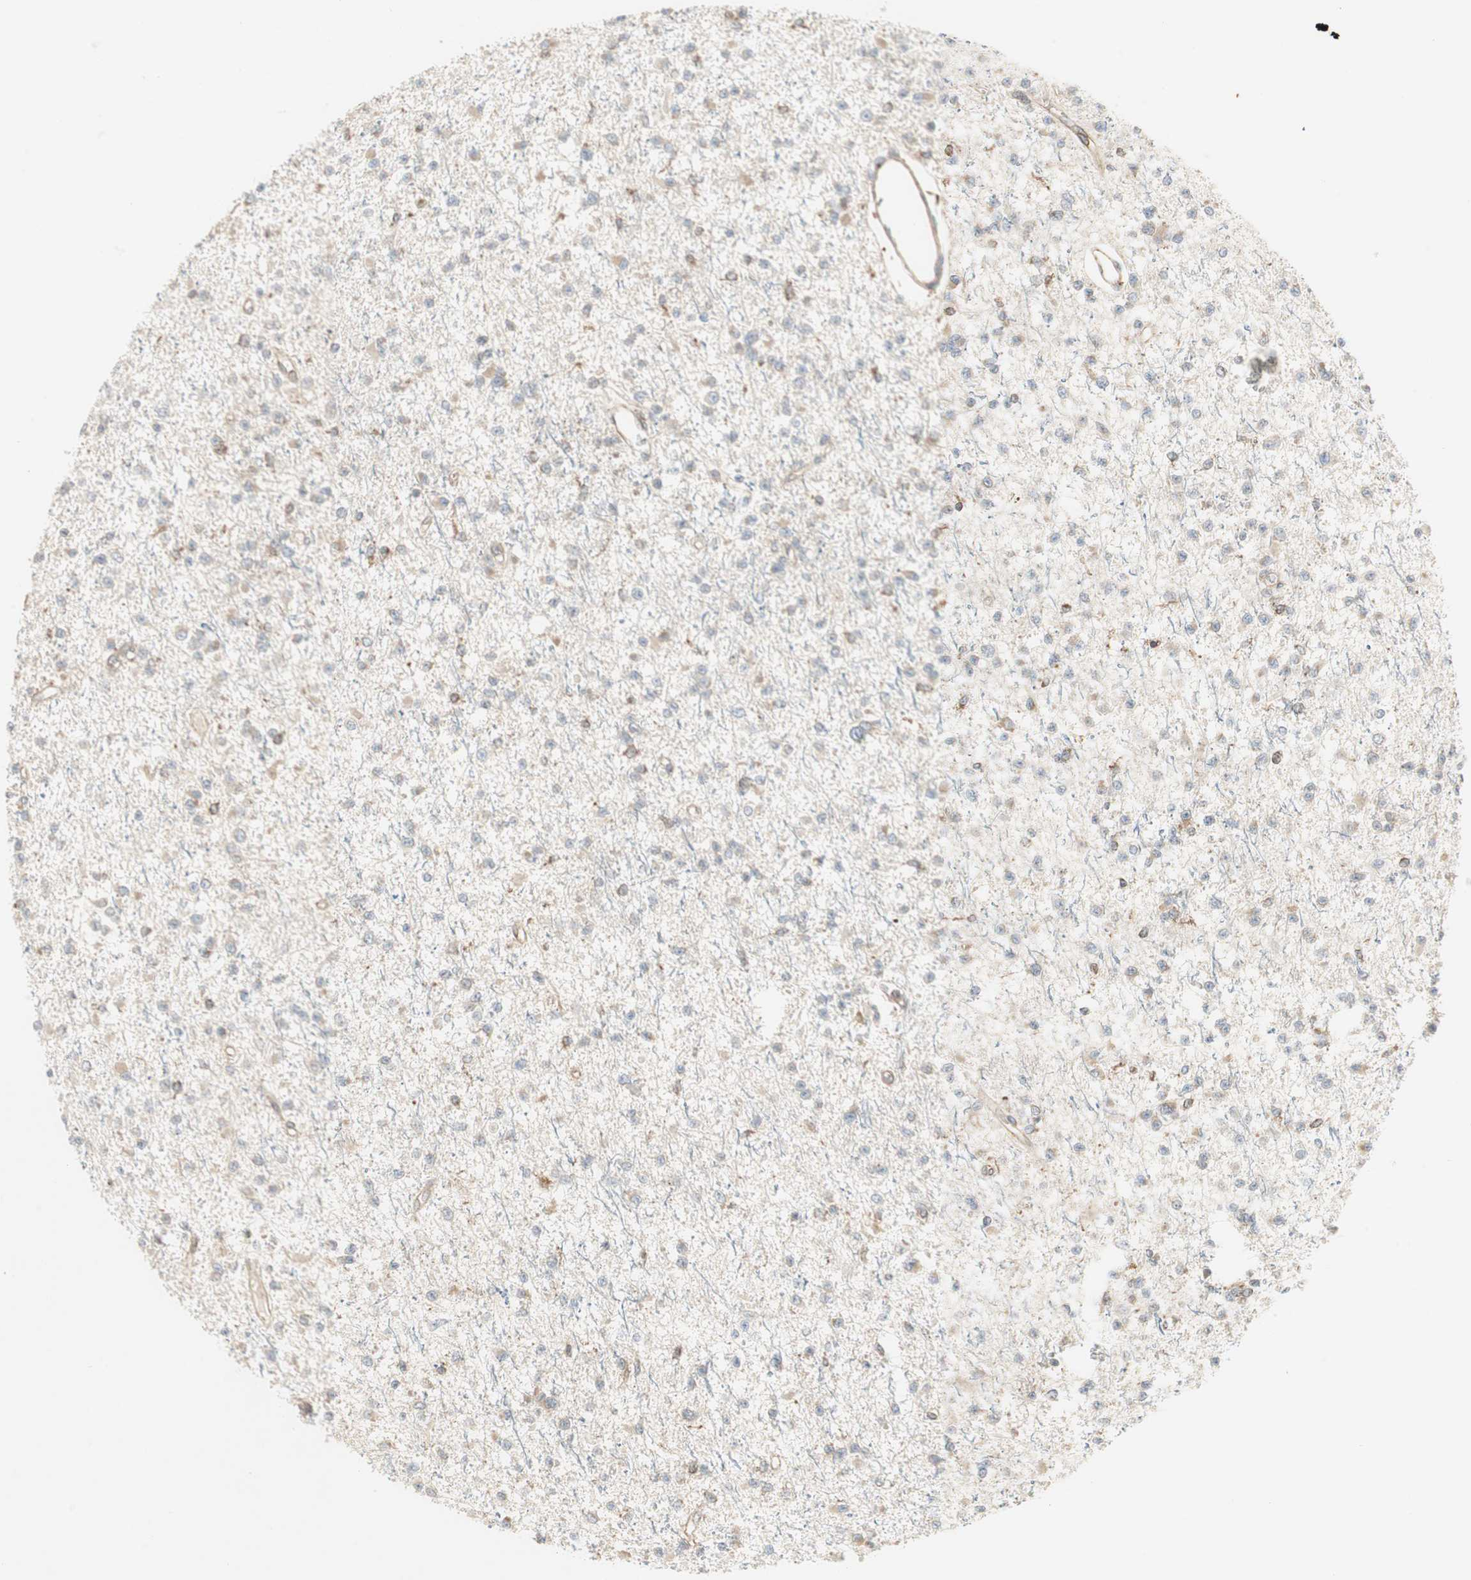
{"staining": {"intensity": "weak", "quantity": "25%-75%", "location": "cytoplasmic/membranous"}, "tissue": "glioma", "cell_type": "Tumor cells", "image_type": "cancer", "snomed": [{"axis": "morphology", "description": "Glioma, malignant, Low grade"}, {"axis": "topography", "description": "Brain"}], "caption": "DAB (3,3'-diaminobenzidine) immunohistochemical staining of glioma reveals weak cytoplasmic/membranous protein staining in about 25%-75% of tumor cells.", "gene": "H6PD", "patient": {"sex": "female", "age": 22}}